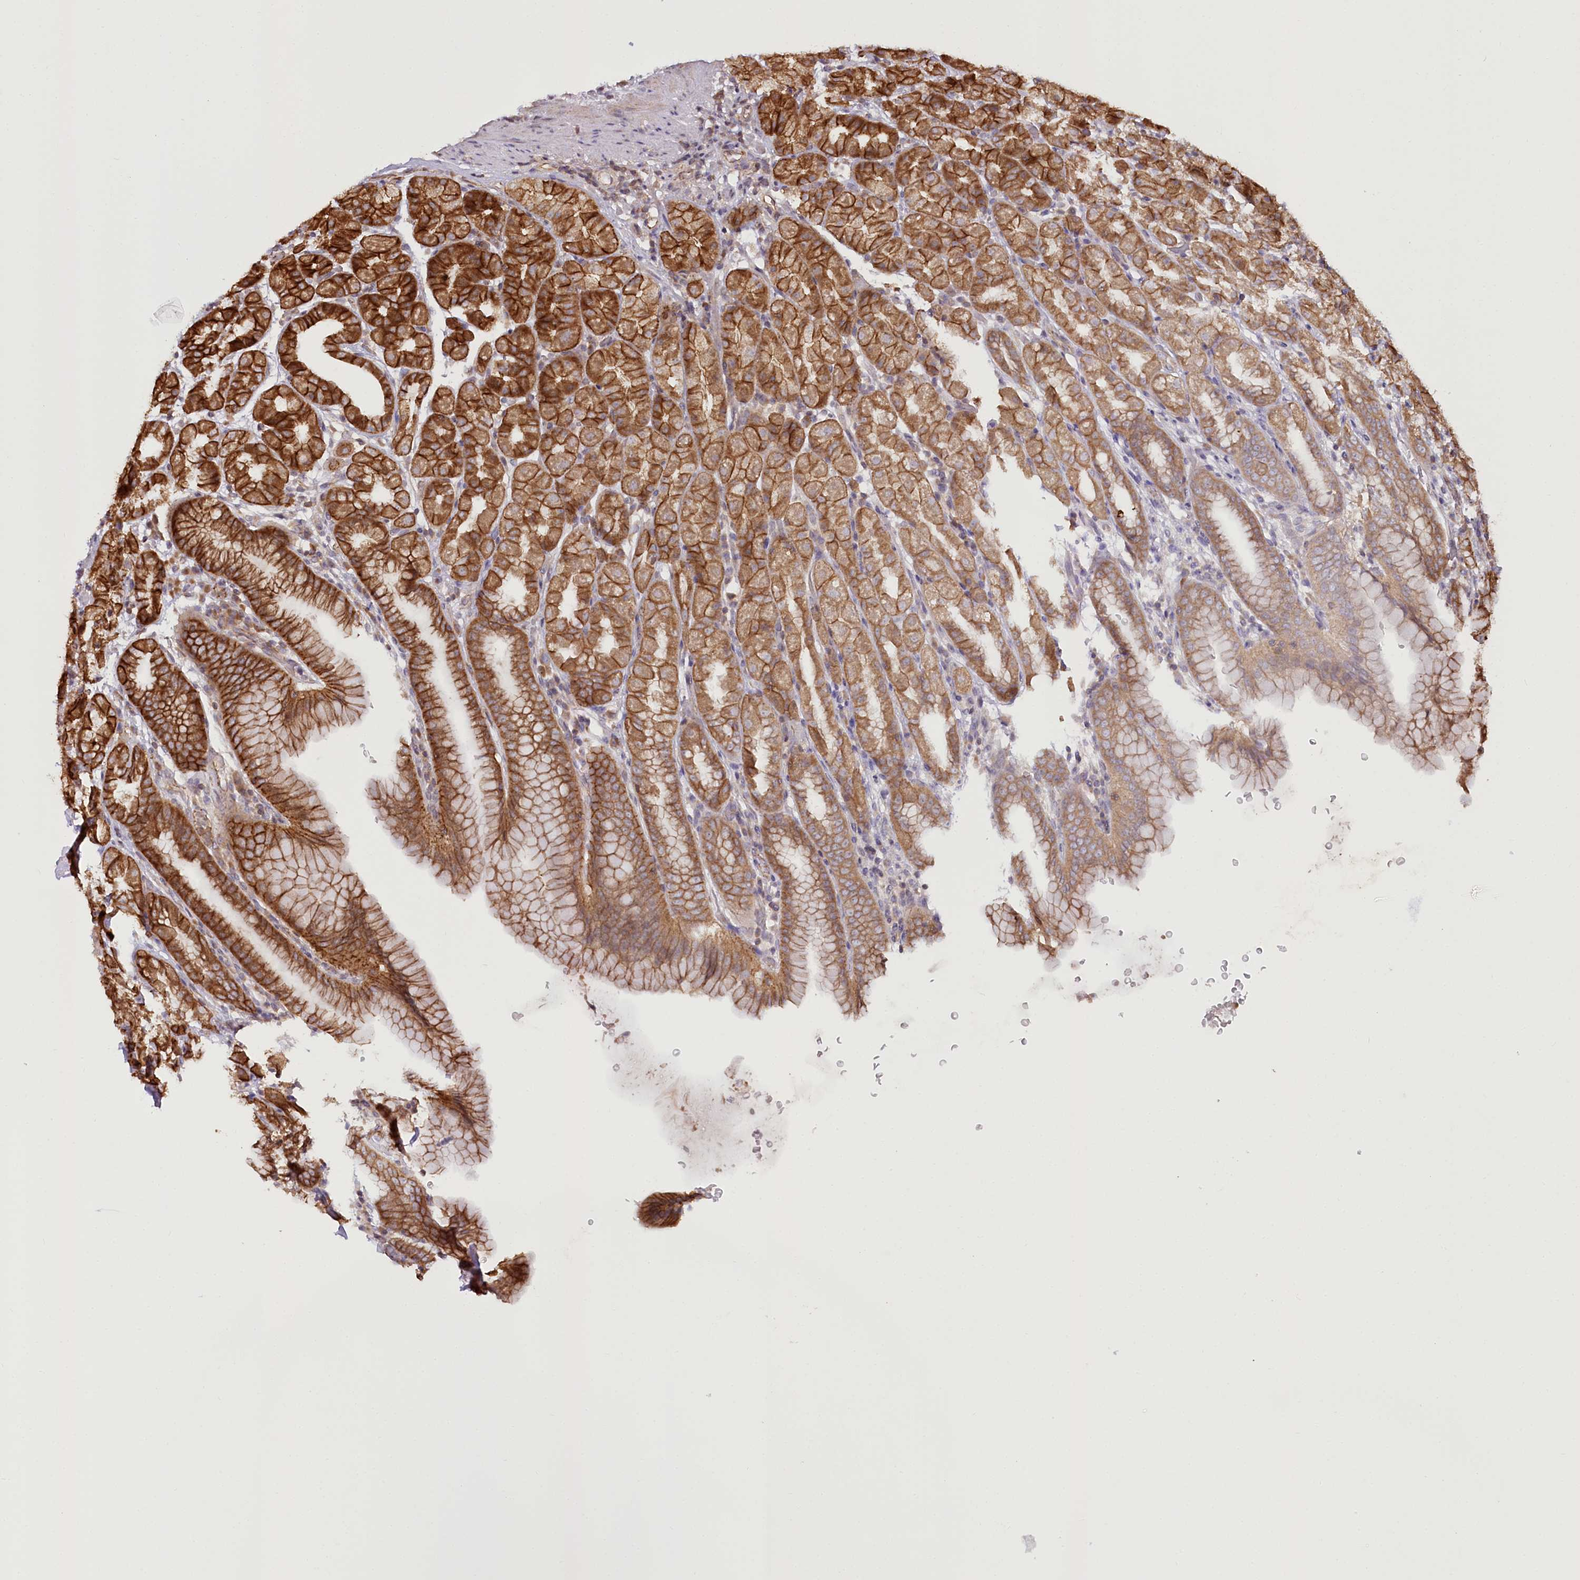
{"staining": {"intensity": "strong", "quantity": ">75%", "location": "cytoplasmic/membranous"}, "tissue": "stomach", "cell_type": "Glandular cells", "image_type": "normal", "snomed": [{"axis": "morphology", "description": "Normal tissue, NOS"}, {"axis": "topography", "description": "Stomach, upper"}], "caption": "This histopathology image reveals IHC staining of benign human stomach, with high strong cytoplasmic/membranous staining in approximately >75% of glandular cells.", "gene": "DHX29", "patient": {"sex": "male", "age": 68}}